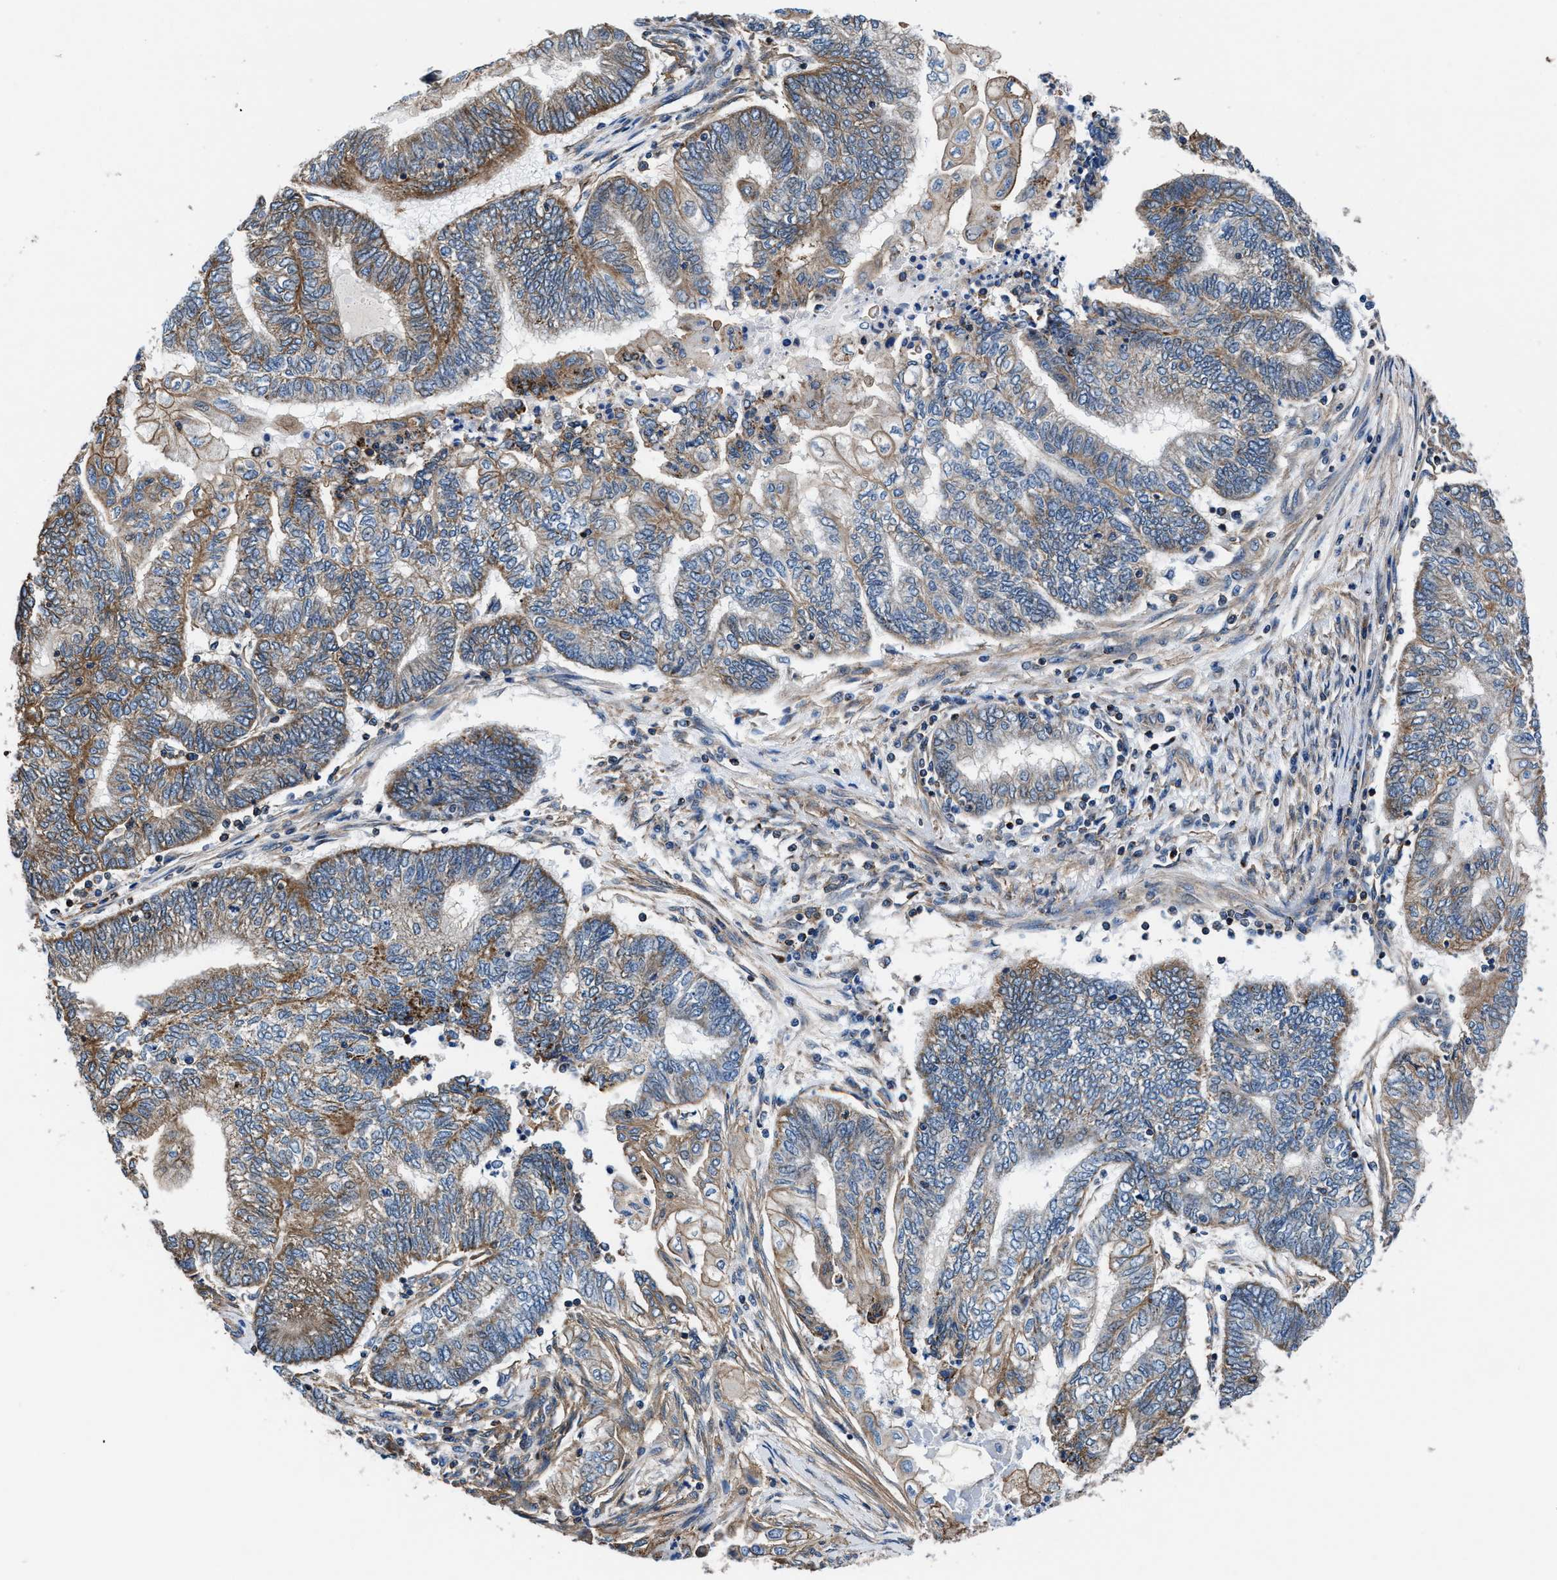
{"staining": {"intensity": "moderate", "quantity": ">75%", "location": "cytoplasmic/membranous"}, "tissue": "endometrial cancer", "cell_type": "Tumor cells", "image_type": "cancer", "snomed": [{"axis": "morphology", "description": "Adenocarcinoma, NOS"}, {"axis": "topography", "description": "Uterus"}, {"axis": "topography", "description": "Endometrium"}], "caption": "Endometrial cancer stained for a protein shows moderate cytoplasmic/membranous positivity in tumor cells.", "gene": "NKTR", "patient": {"sex": "female", "age": 70}}